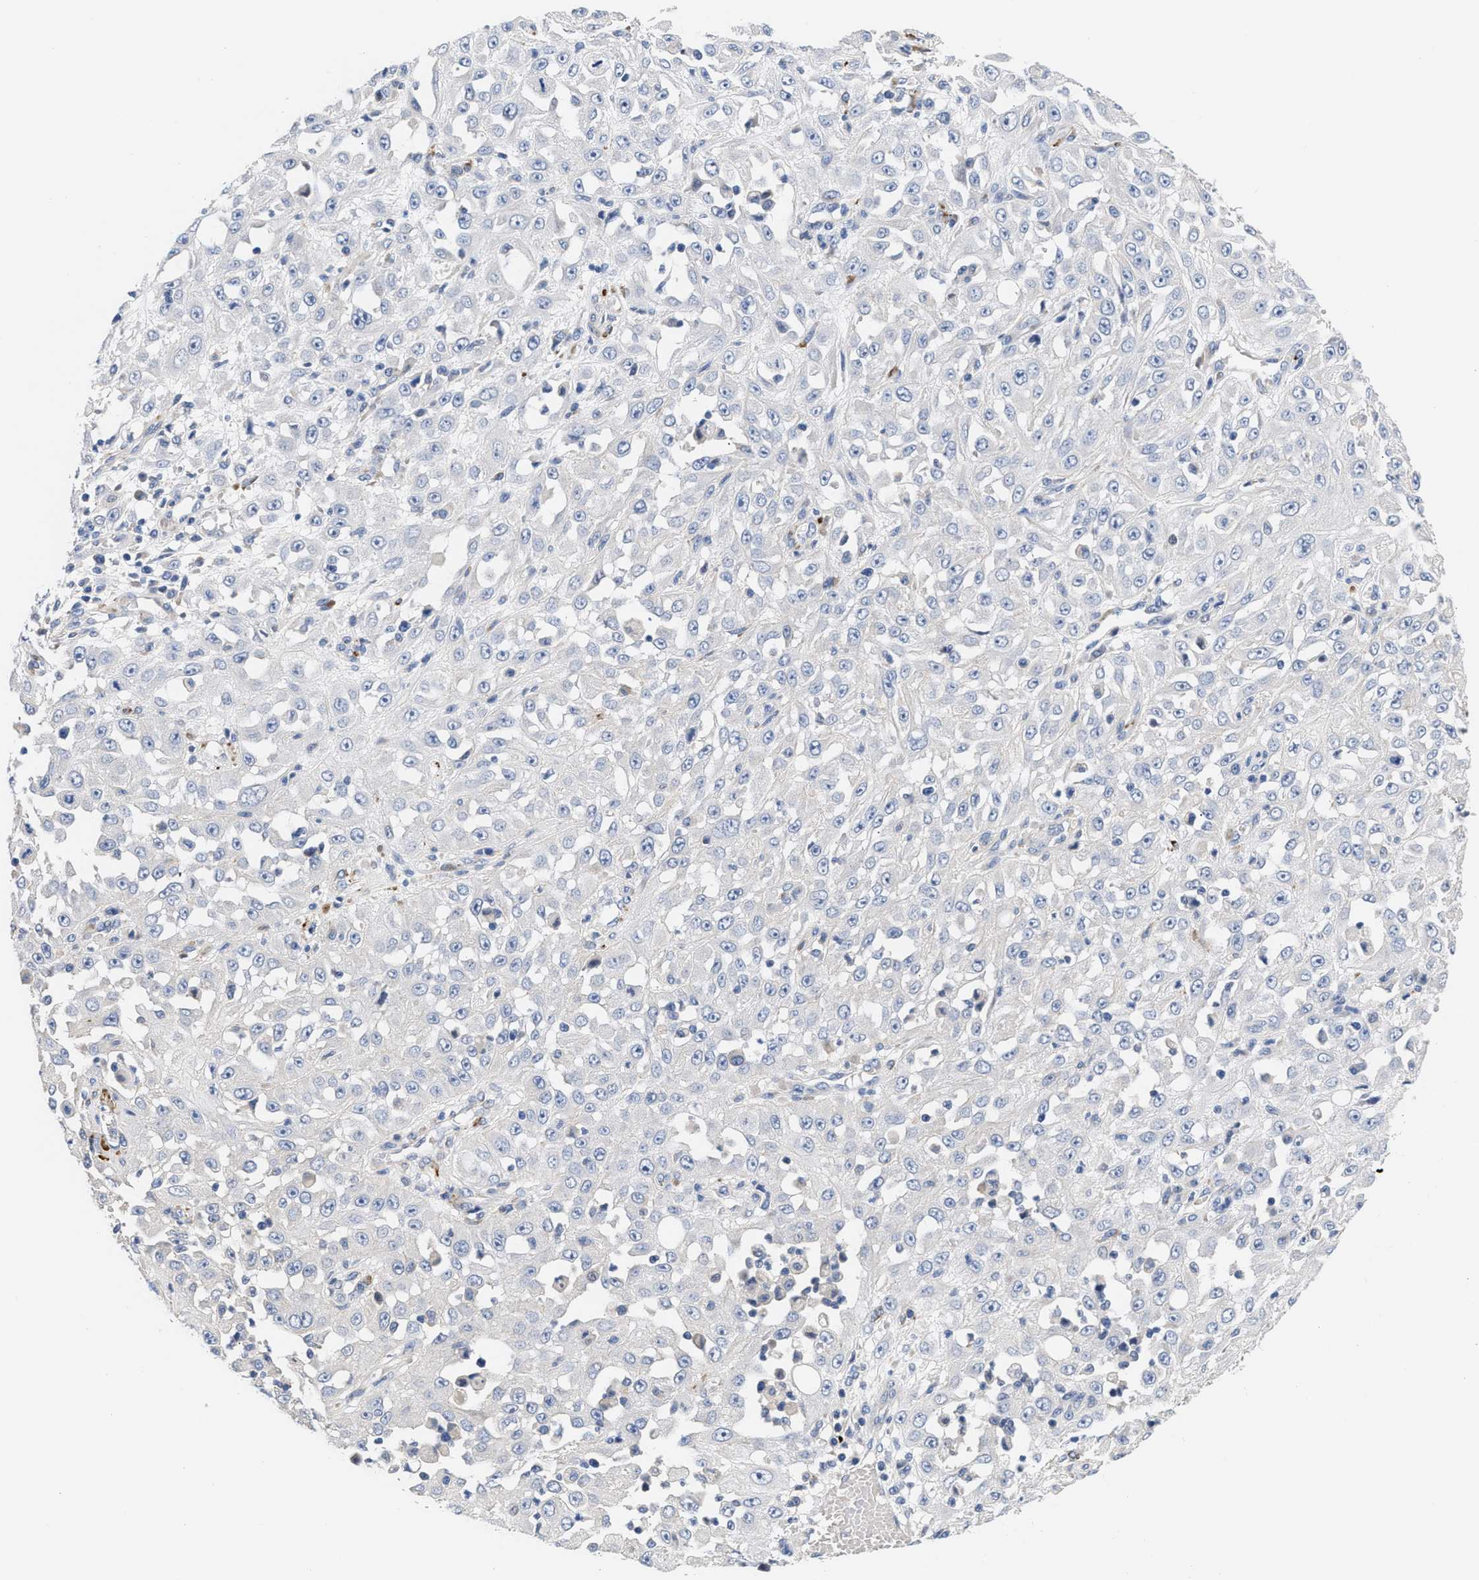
{"staining": {"intensity": "negative", "quantity": "none", "location": "none"}, "tissue": "skin cancer", "cell_type": "Tumor cells", "image_type": "cancer", "snomed": [{"axis": "morphology", "description": "Squamous cell carcinoma, NOS"}, {"axis": "morphology", "description": "Squamous cell carcinoma, metastatic, NOS"}, {"axis": "topography", "description": "Skin"}, {"axis": "topography", "description": "Lymph node"}], "caption": "Tumor cells are negative for brown protein staining in skin cancer.", "gene": "ACTL7B", "patient": {"sex": "male", "age": 75}}